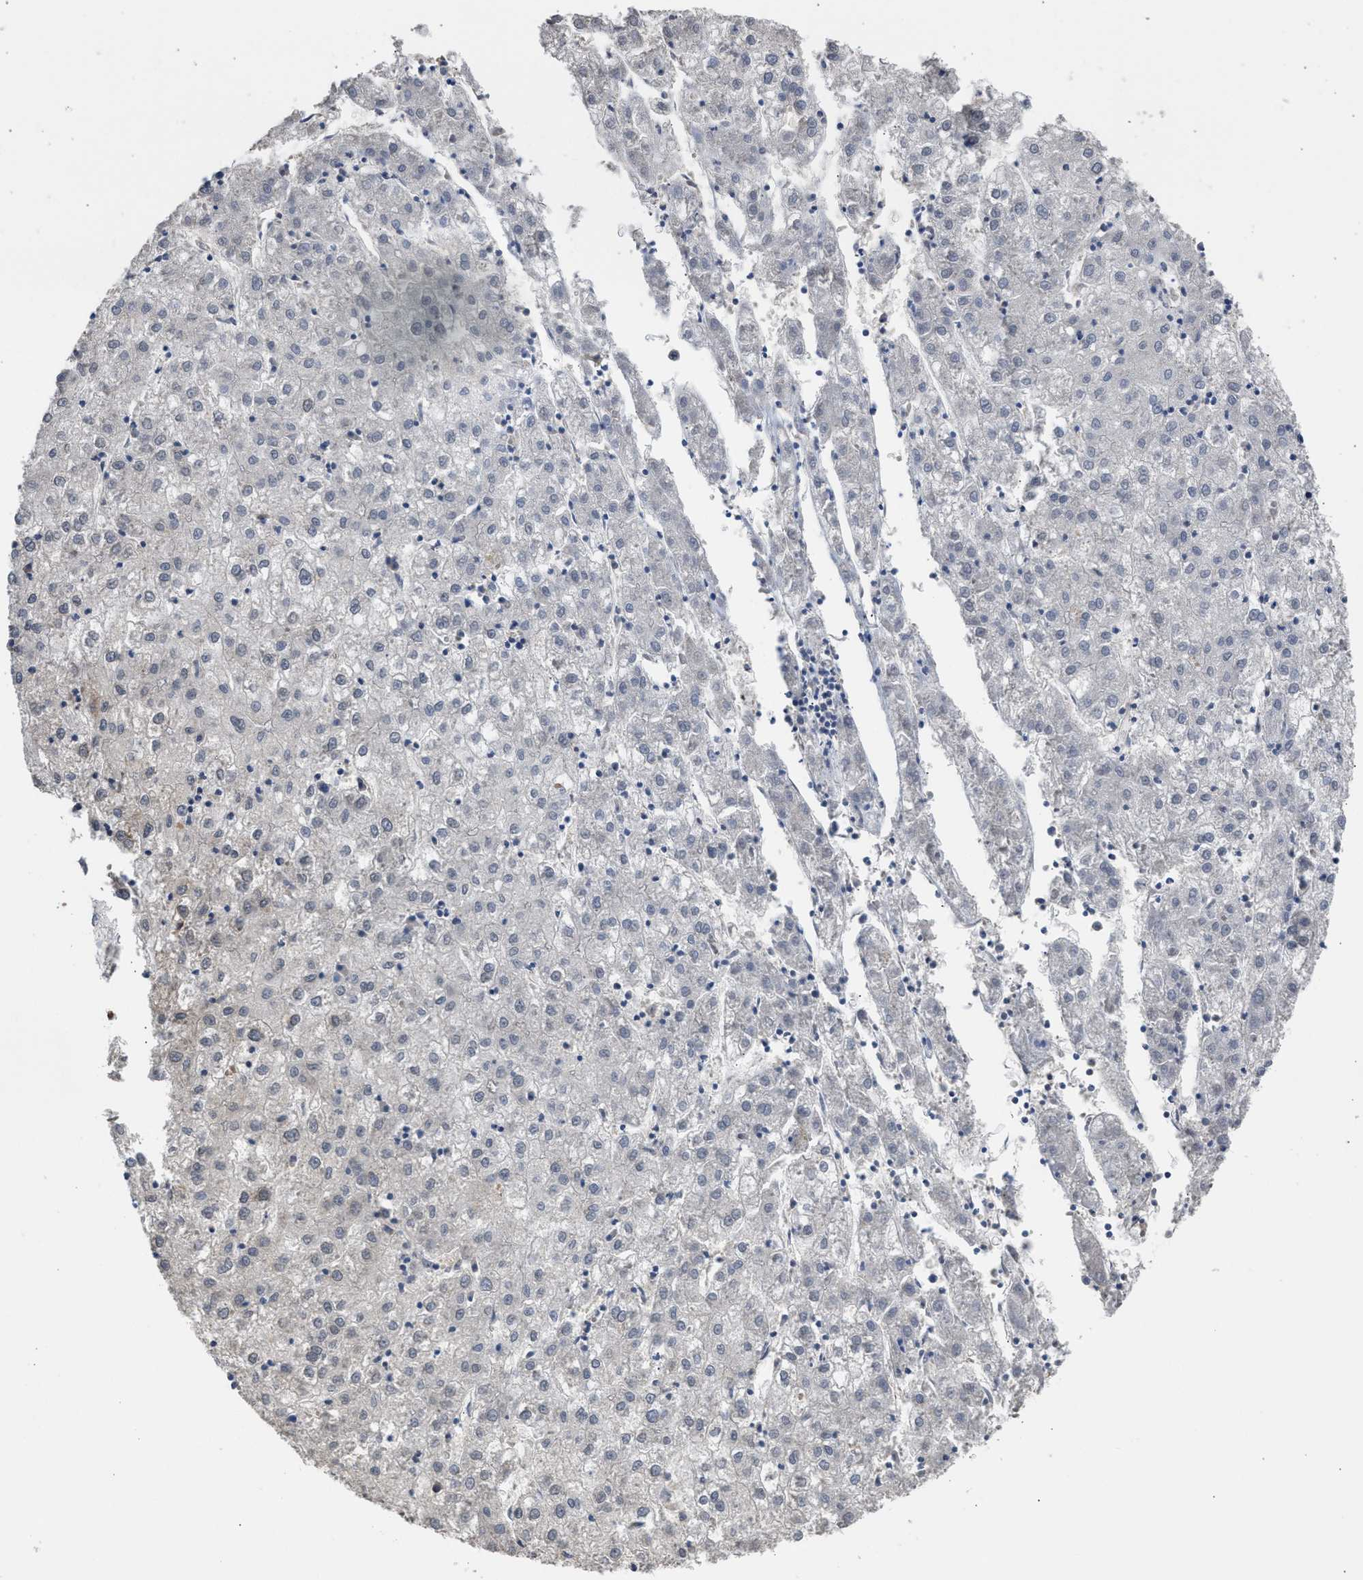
{"staining": {"intensity": "negative", "quantity": "none", "location": "none"}, "tissue": "liver cancer", "cell_type": "Tumor cells", "image_type": "cancer", "snomed": [{"axis": "morphology", "description": "Carcinoma, Hepatocellular, NOS"}, {"axis": "topography", "description": "Liver"}], "caption": "Liver cancer stained for a protein using IHC demonstrates no staining tumor cells.", "gene": "DNAJC1", "patient": {"sex": "male", "age": 72}}